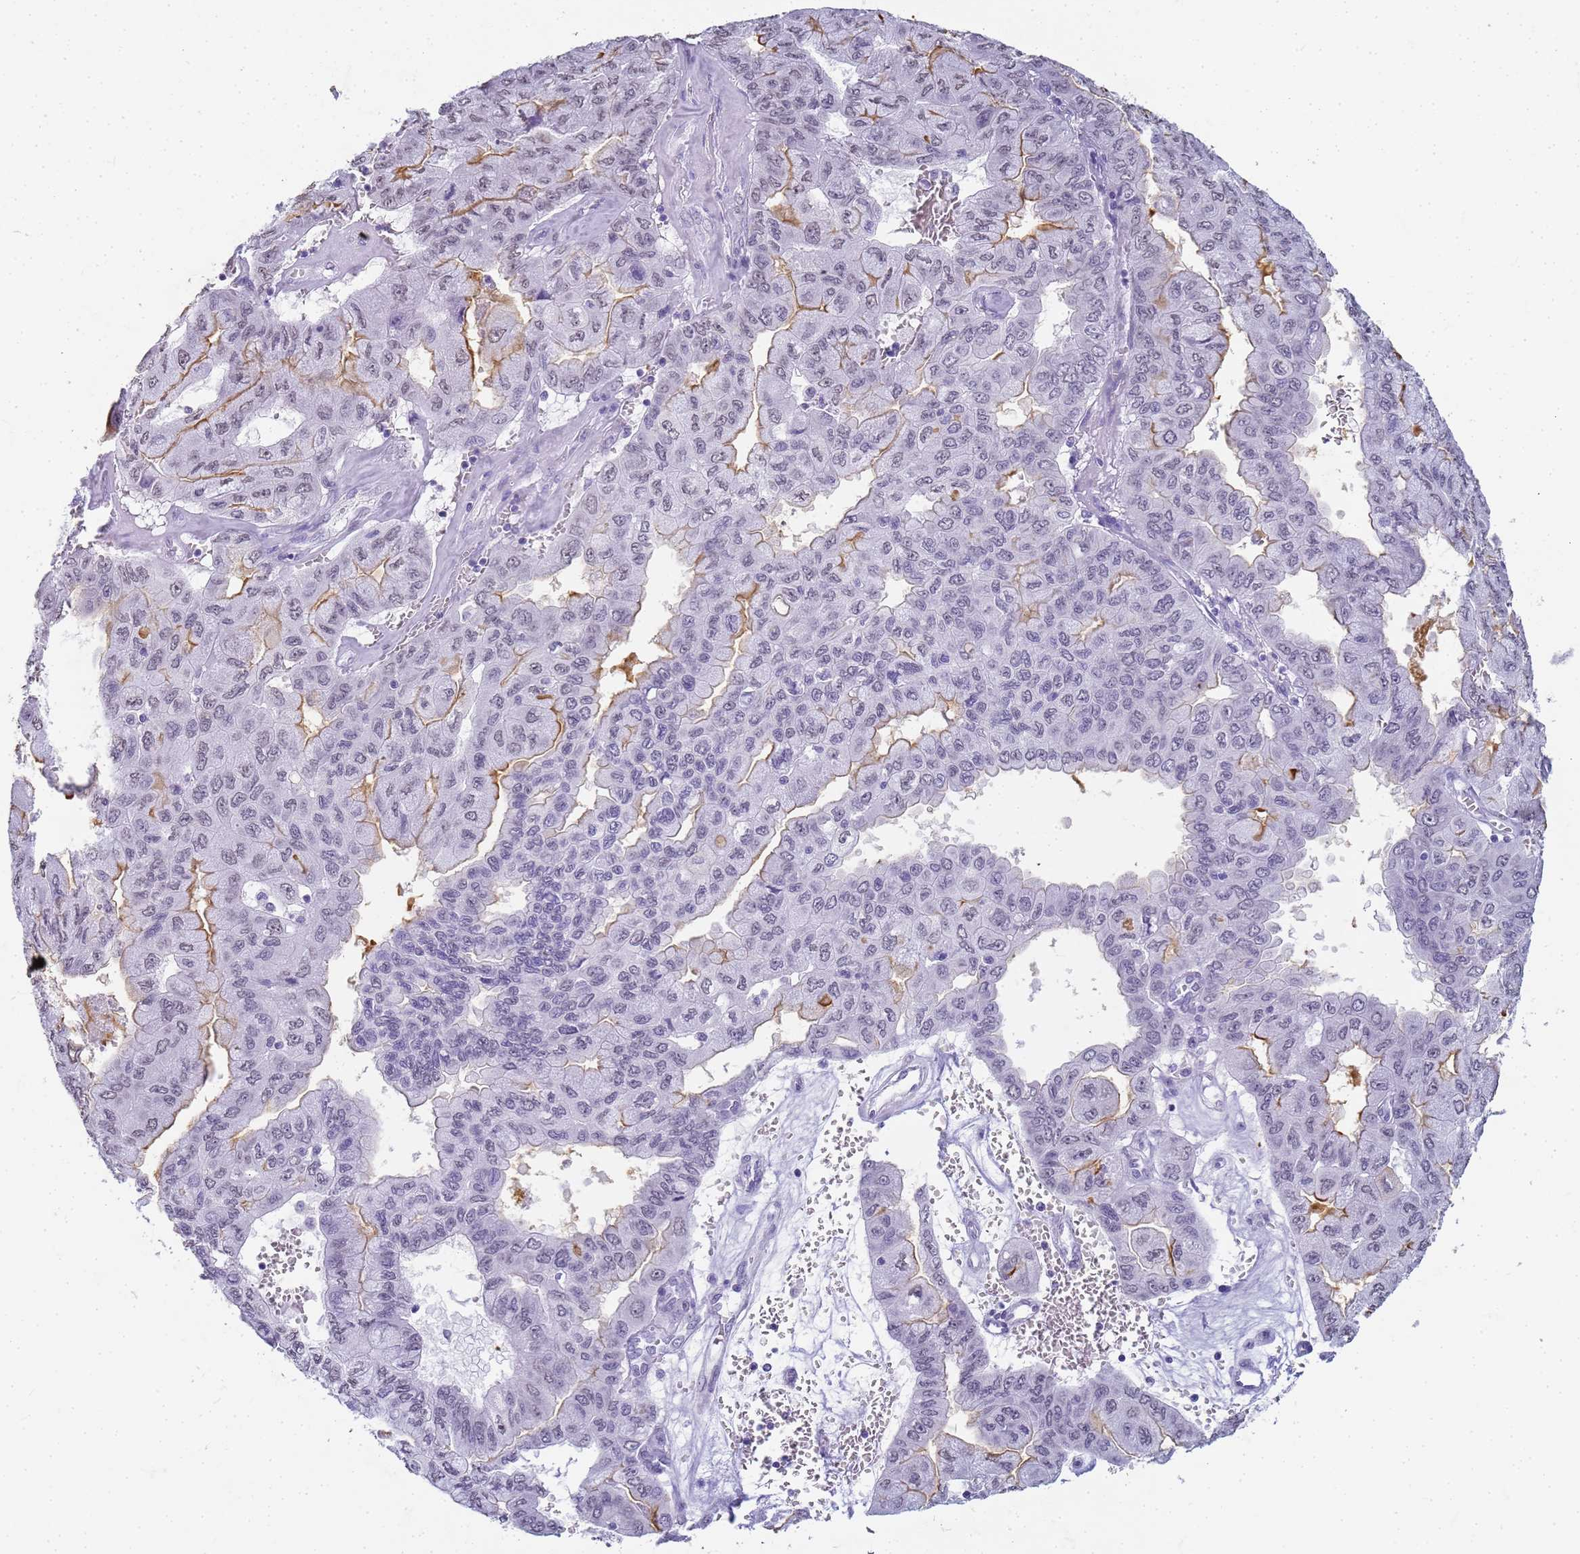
{"staining": {"intensity": "moderate", "quantity": "<25%", "location": "cytoplasmic/membranous"}, "tissue": "pancreatic cancer", "cell_type": "Tumor cells", "image_type": "cancer", "snomed": [{"axis": "morphology", "description": "Adenocarcinoma, NOS"}, {"axis": "topography", "description": "Pancreas"}], "caption": "Human pancreatic cancer (adenocarcinoma) stained with a protein marker demonstrates moderate staining in tumor cells.", "gene": "SLC7A9", "patient": {"sex": "male", "age": 51}}